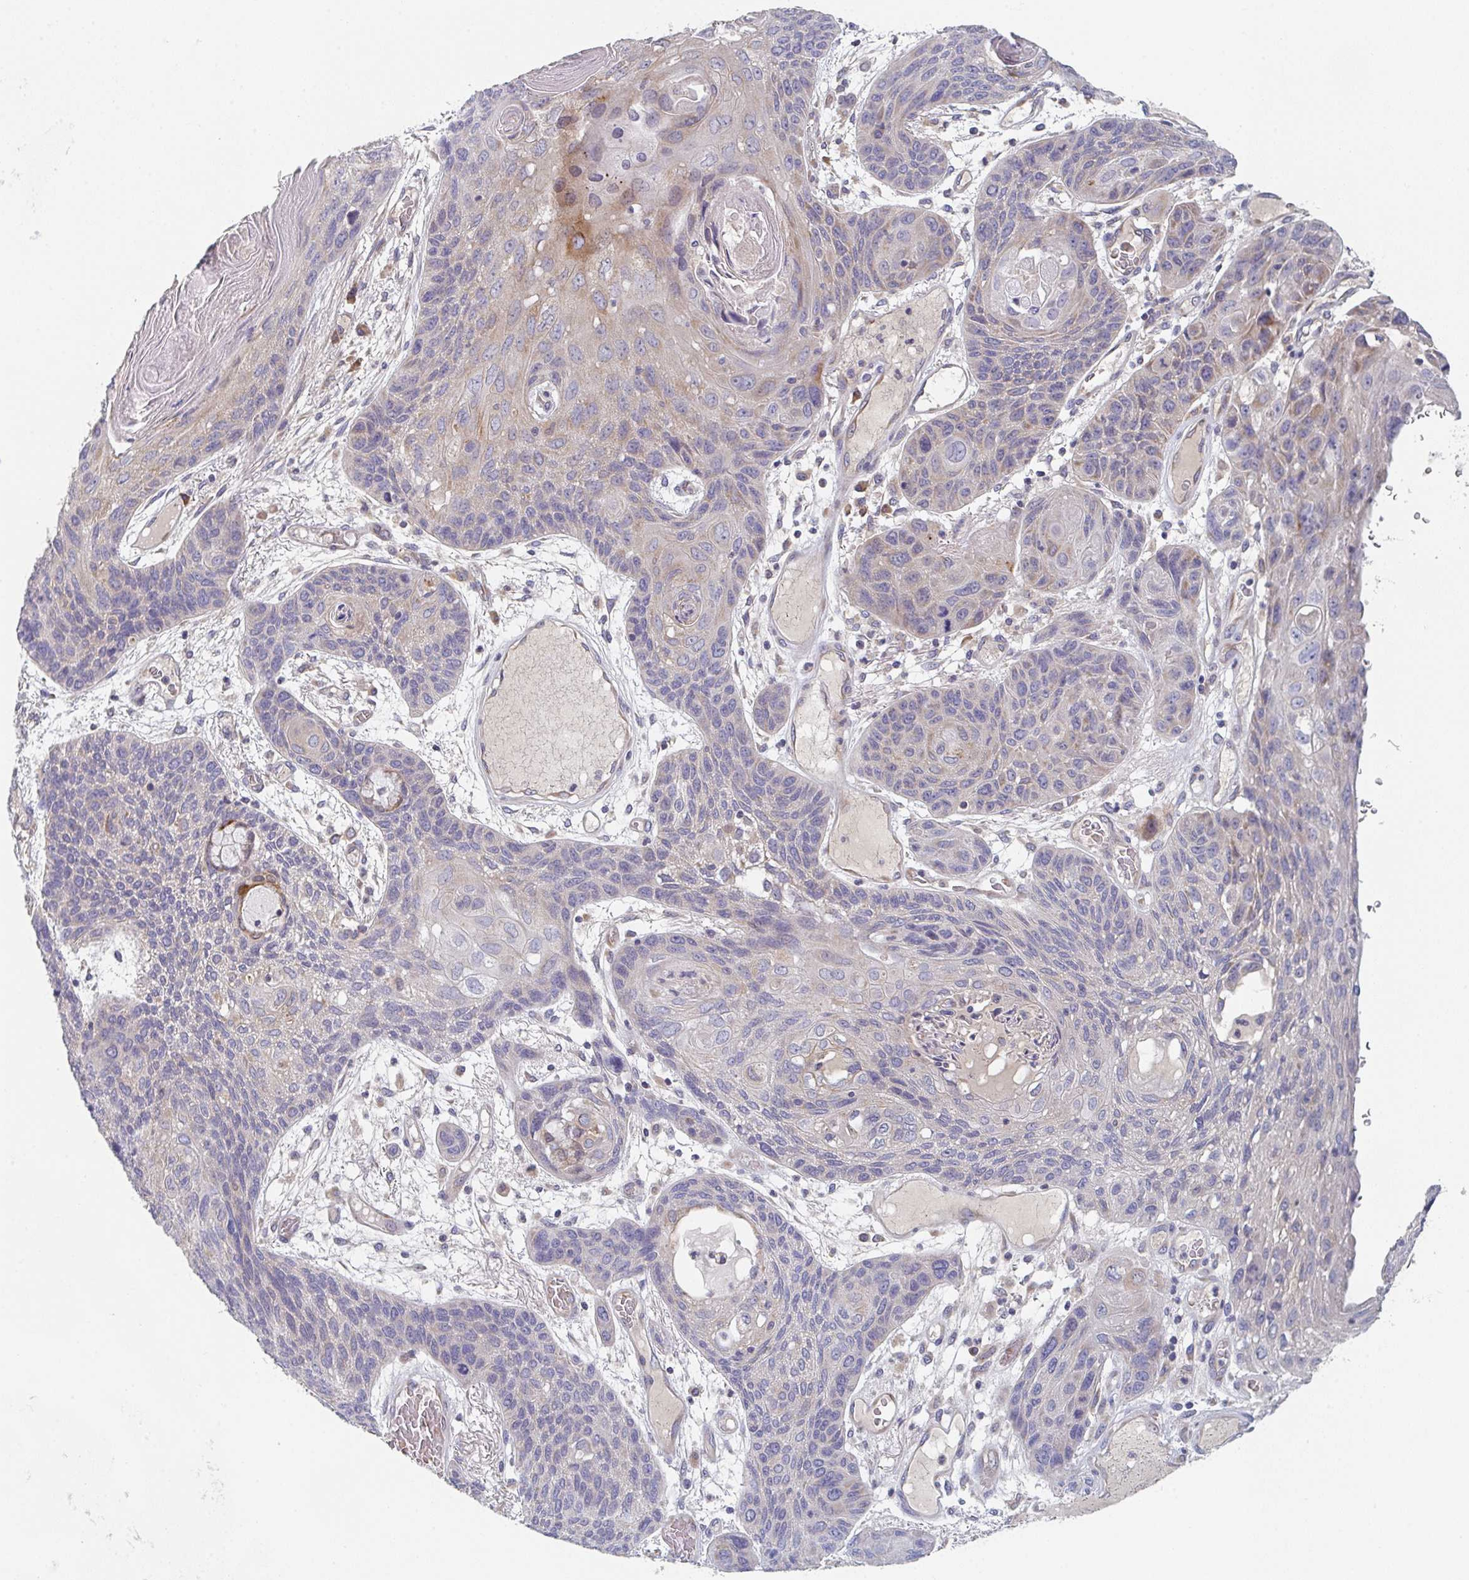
{"staining": {"intensity": "negative", "quantity": "none", "location": "none"}, "tissue": "lung cancer", "cell_type": "Tumor cells", "image_type": "cancer", "snomed": [{"axis": "morphology", "description": "Squamous cell carcinoma, NOS"}, {"axis": "morphology", "description": "Squamous cell carcinoma, metastatic, NOS"}, {"axis": "topography", "description": "Lymph node"}, {"axis": "topography", "description": "Lung"}], "caption": "Immunohistochemical staining of human squamous cell carcinoma (lung) displays no significant staining in tumor cells.", "gene": "ELOVL1", "patient": {"sex": "male", "age": 41}}